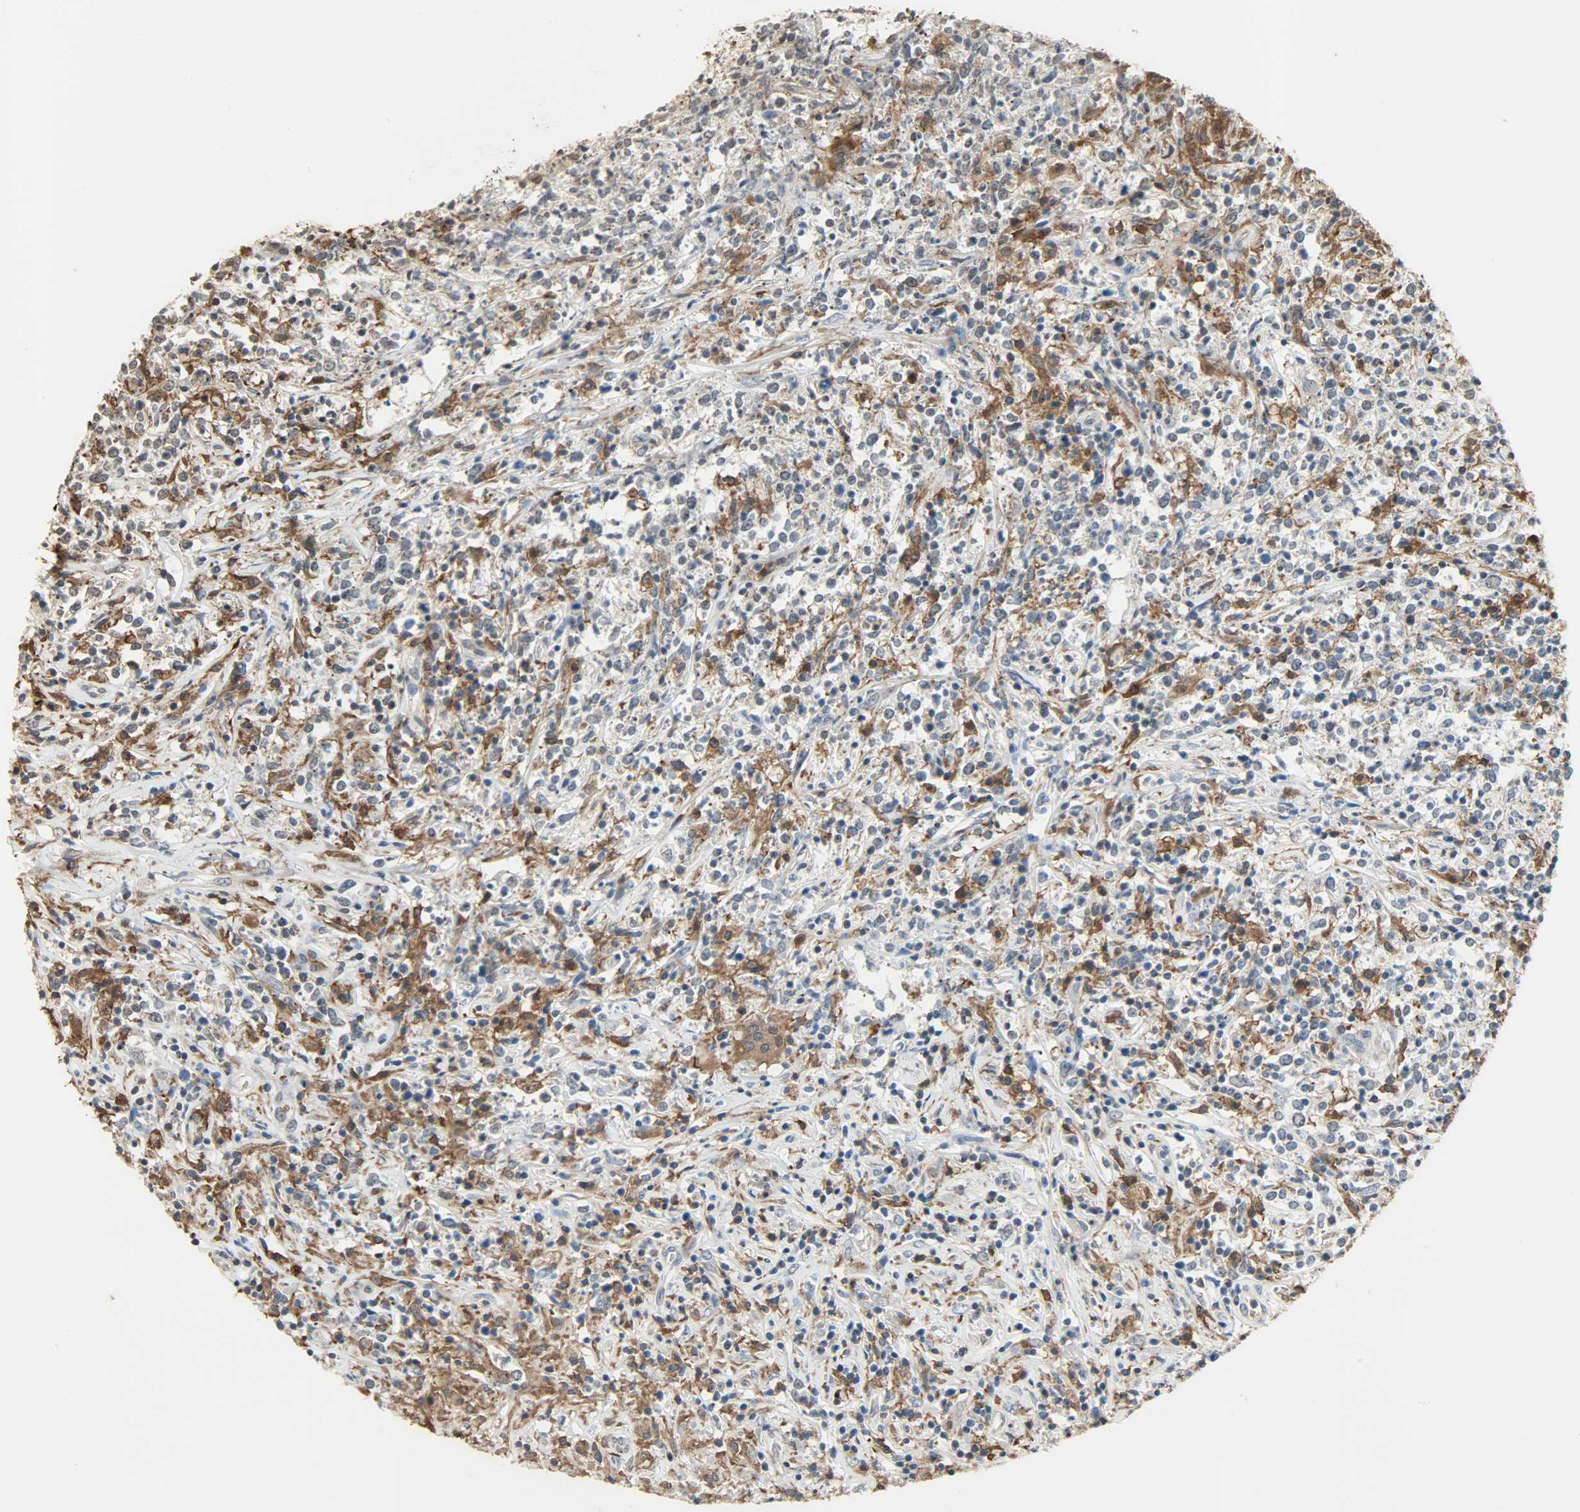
{"staining": {"intensity": "negative", "quantity": "none", "location": "none"}, "tissue": "lymphoma", "cell_type": "Tumor cells", "image_type": "cancer", "snomed": [{"axis": "morphology", "description": "Malignant lymphoma, non-Hodgkin's type, High grade"}, {"axis": "topography", "description": "Lymph node"}], "caption": "This is a histopathology image of IHC staining of malignant lymphoma, non-Hodgkin's type (high-grade), which shows no expression in tumor cells. Nuclei are stained in blue.", "gene": "SKAP2", "patient": {"sex": "female", "age": 84}}